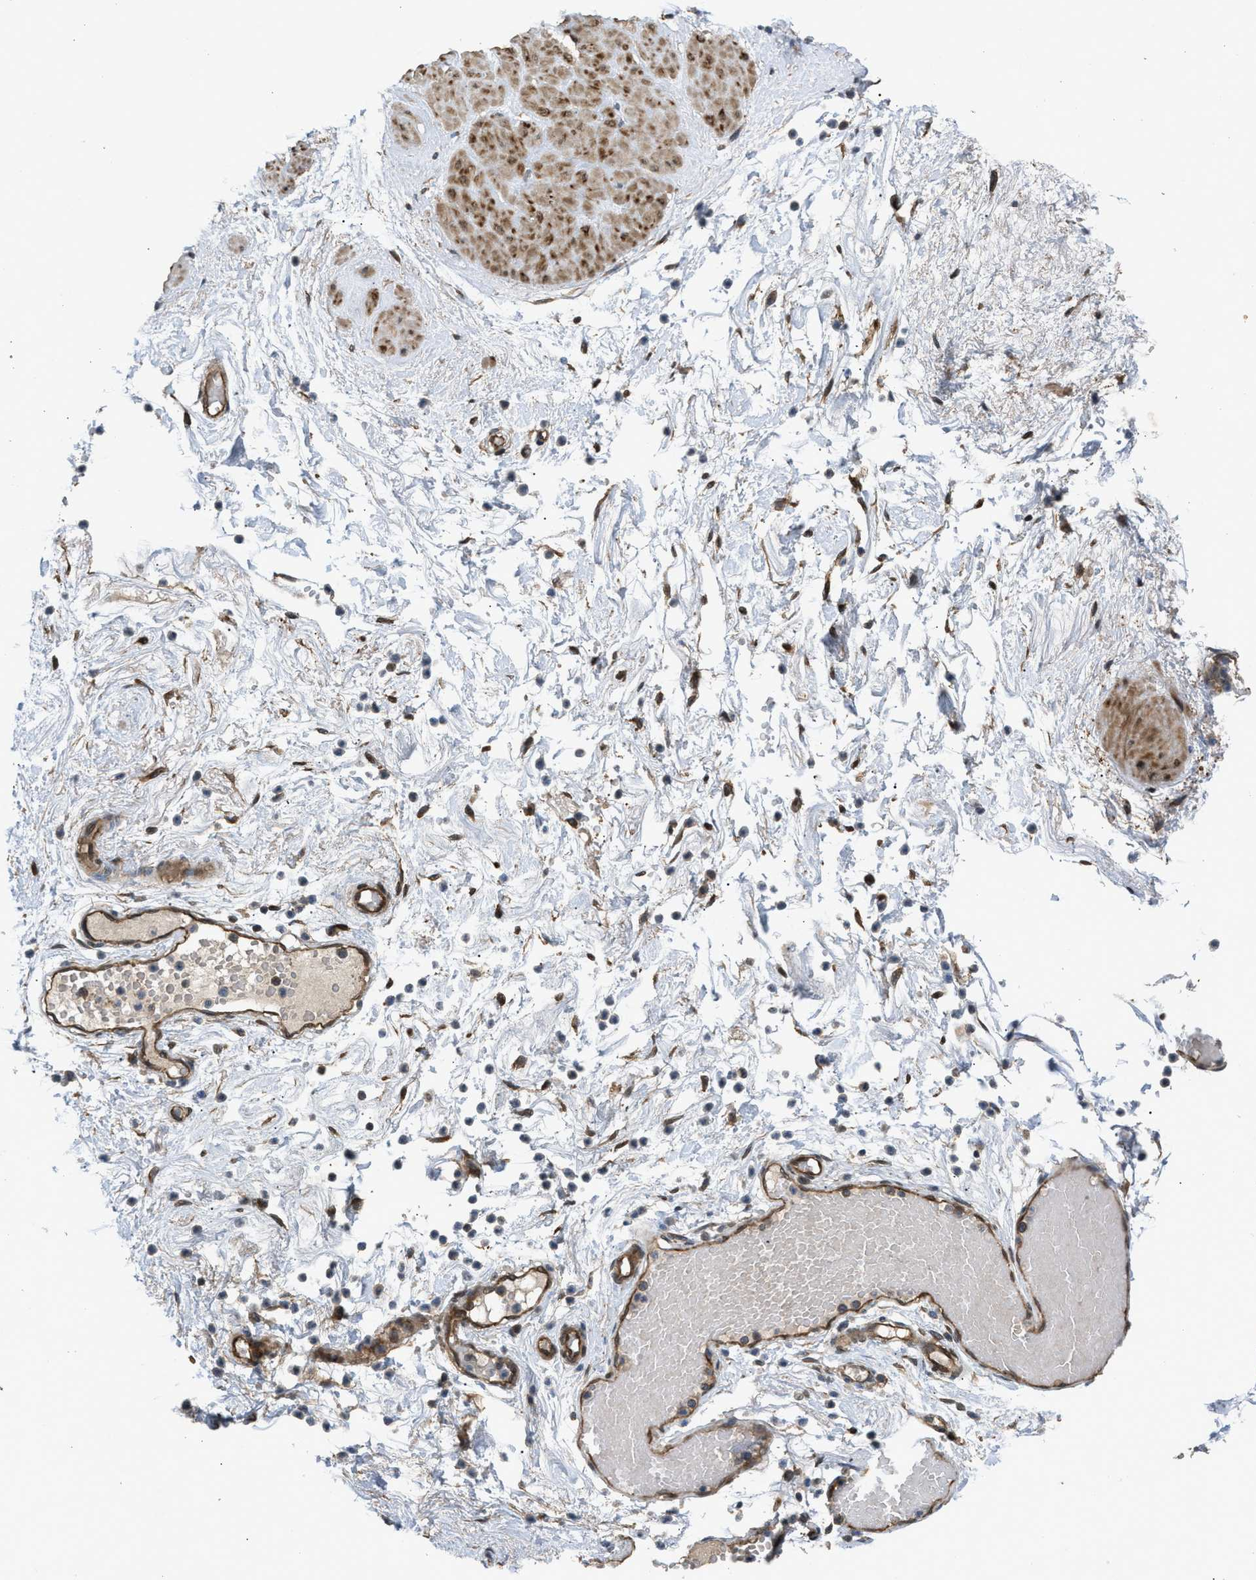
{"staining": {"intensity": "weak", "quantity": ">75%", "location": "cytoplasmic/membranous"}, "tissue": "adipose tissue", "cell_type": "Adipocytes", "image_type": "normal", "snomed": [{"axis": "morphology", "description": "Normal tissue, NOS"}, {"axis": "topography", "description": "Soft tissue"}, {"axis": "topography", "description": "Vascular tissue"}], "caption": "About >75% of adipocytes in benign human adipose tissue exhibit weak cytoplasmic/membranous protein positivity as visualized by brown immunohistochemical staining.", "gene": "BAG3", "patient": {"sex": "female", "age": 35}}